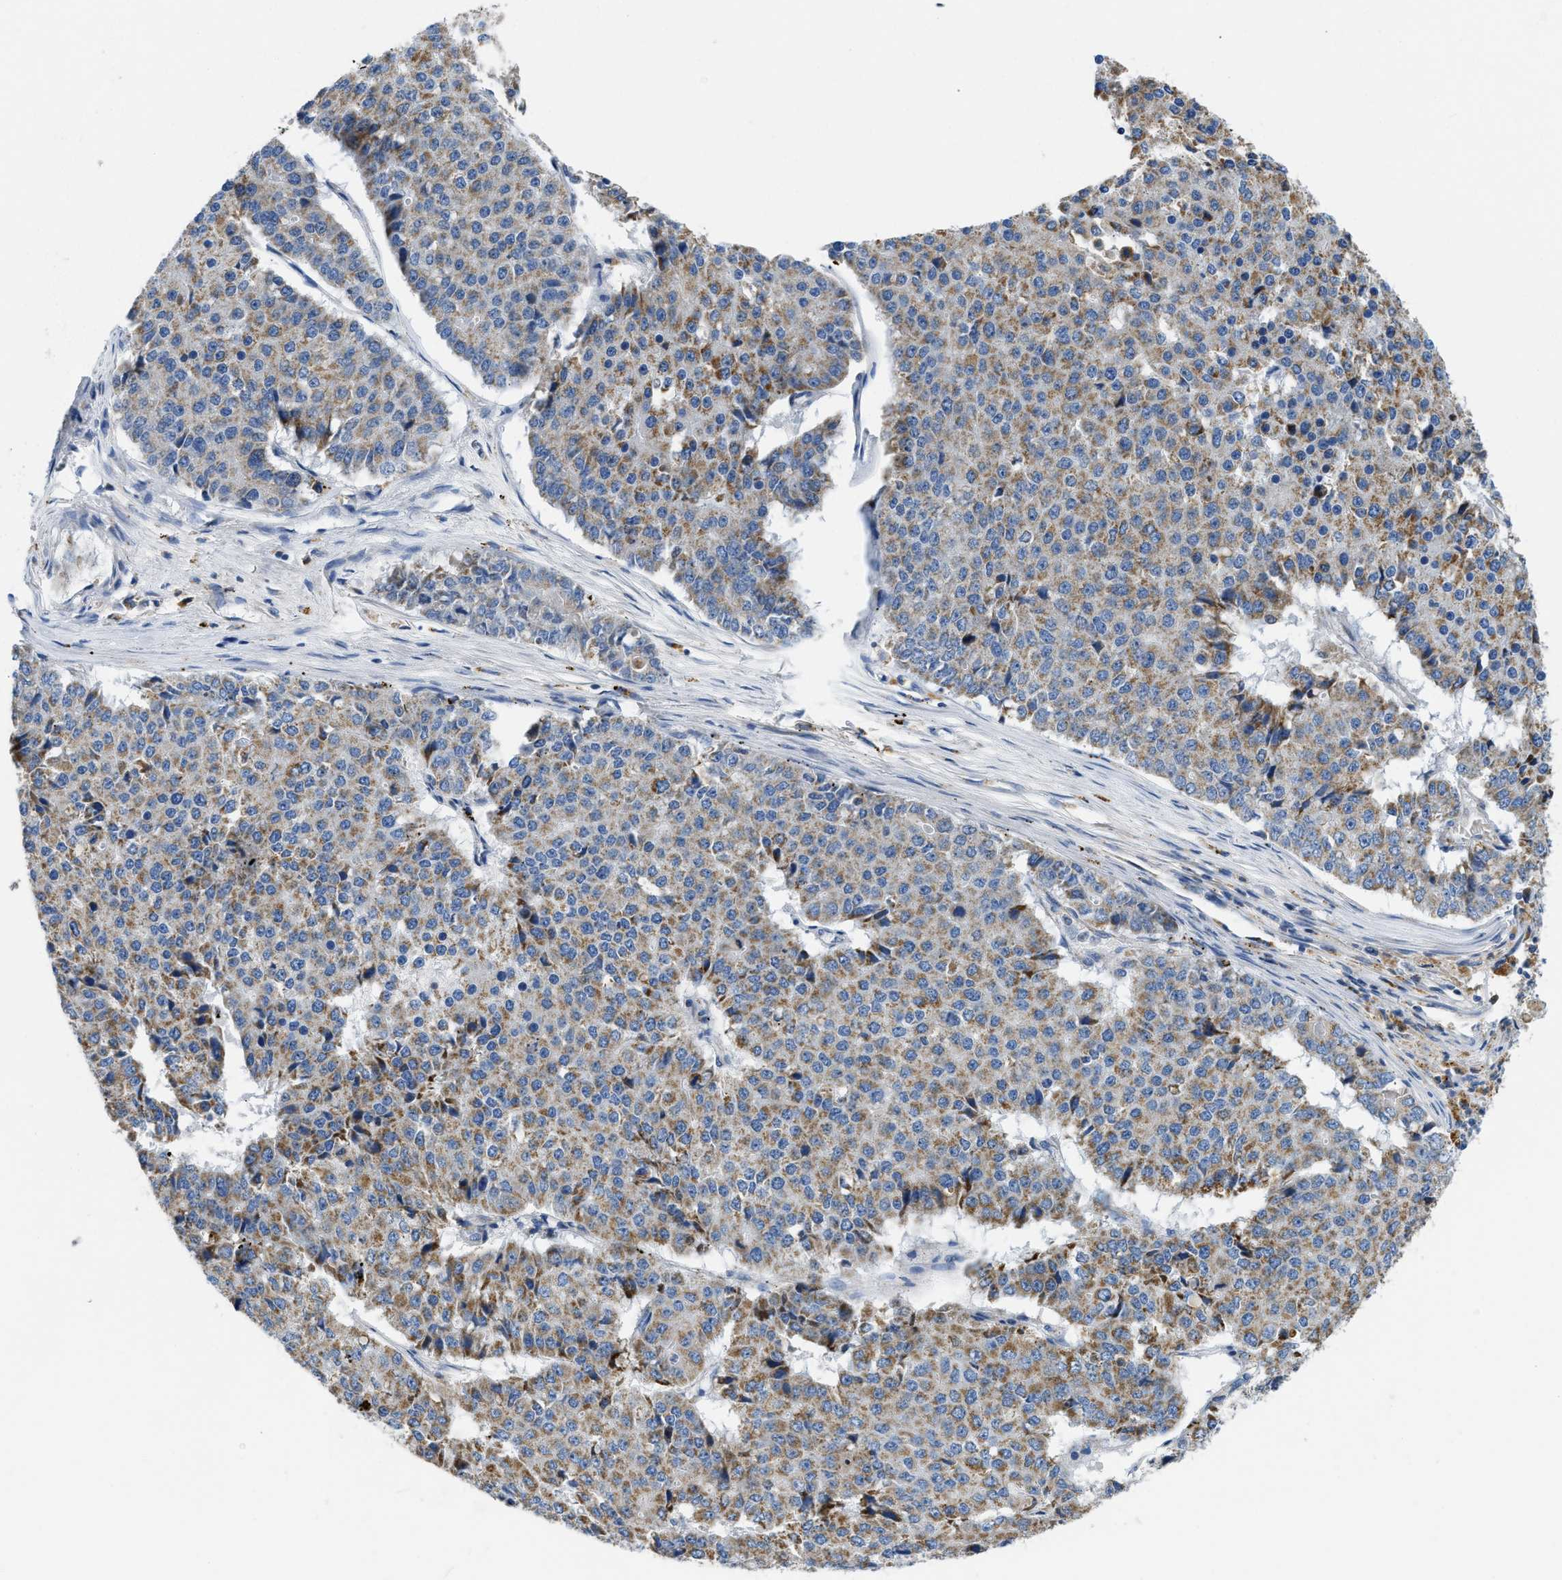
{"staining": {"intensity": "moderate", "quantity": ">75%", "location": "cytoplasmic/membranous"}, "tissue": "pancreatic cancer", "cell_type": "Tumor cells", "image_type": "cancer", "snomed": [{"axis": "morphology", "description": "Adenocarcinoma, NOS"}, {"axis": "topography", "description": "Pancreas"}], "caption": "Pancreatic adenocarcinoma stained with immunohistochemistry (IHC) reveals moderate cytoplasmic/membranous staining in approximately >75% of tumor cells.", "gene": "SLC25A13", "patient": {"sex": "male", "age": 50}}